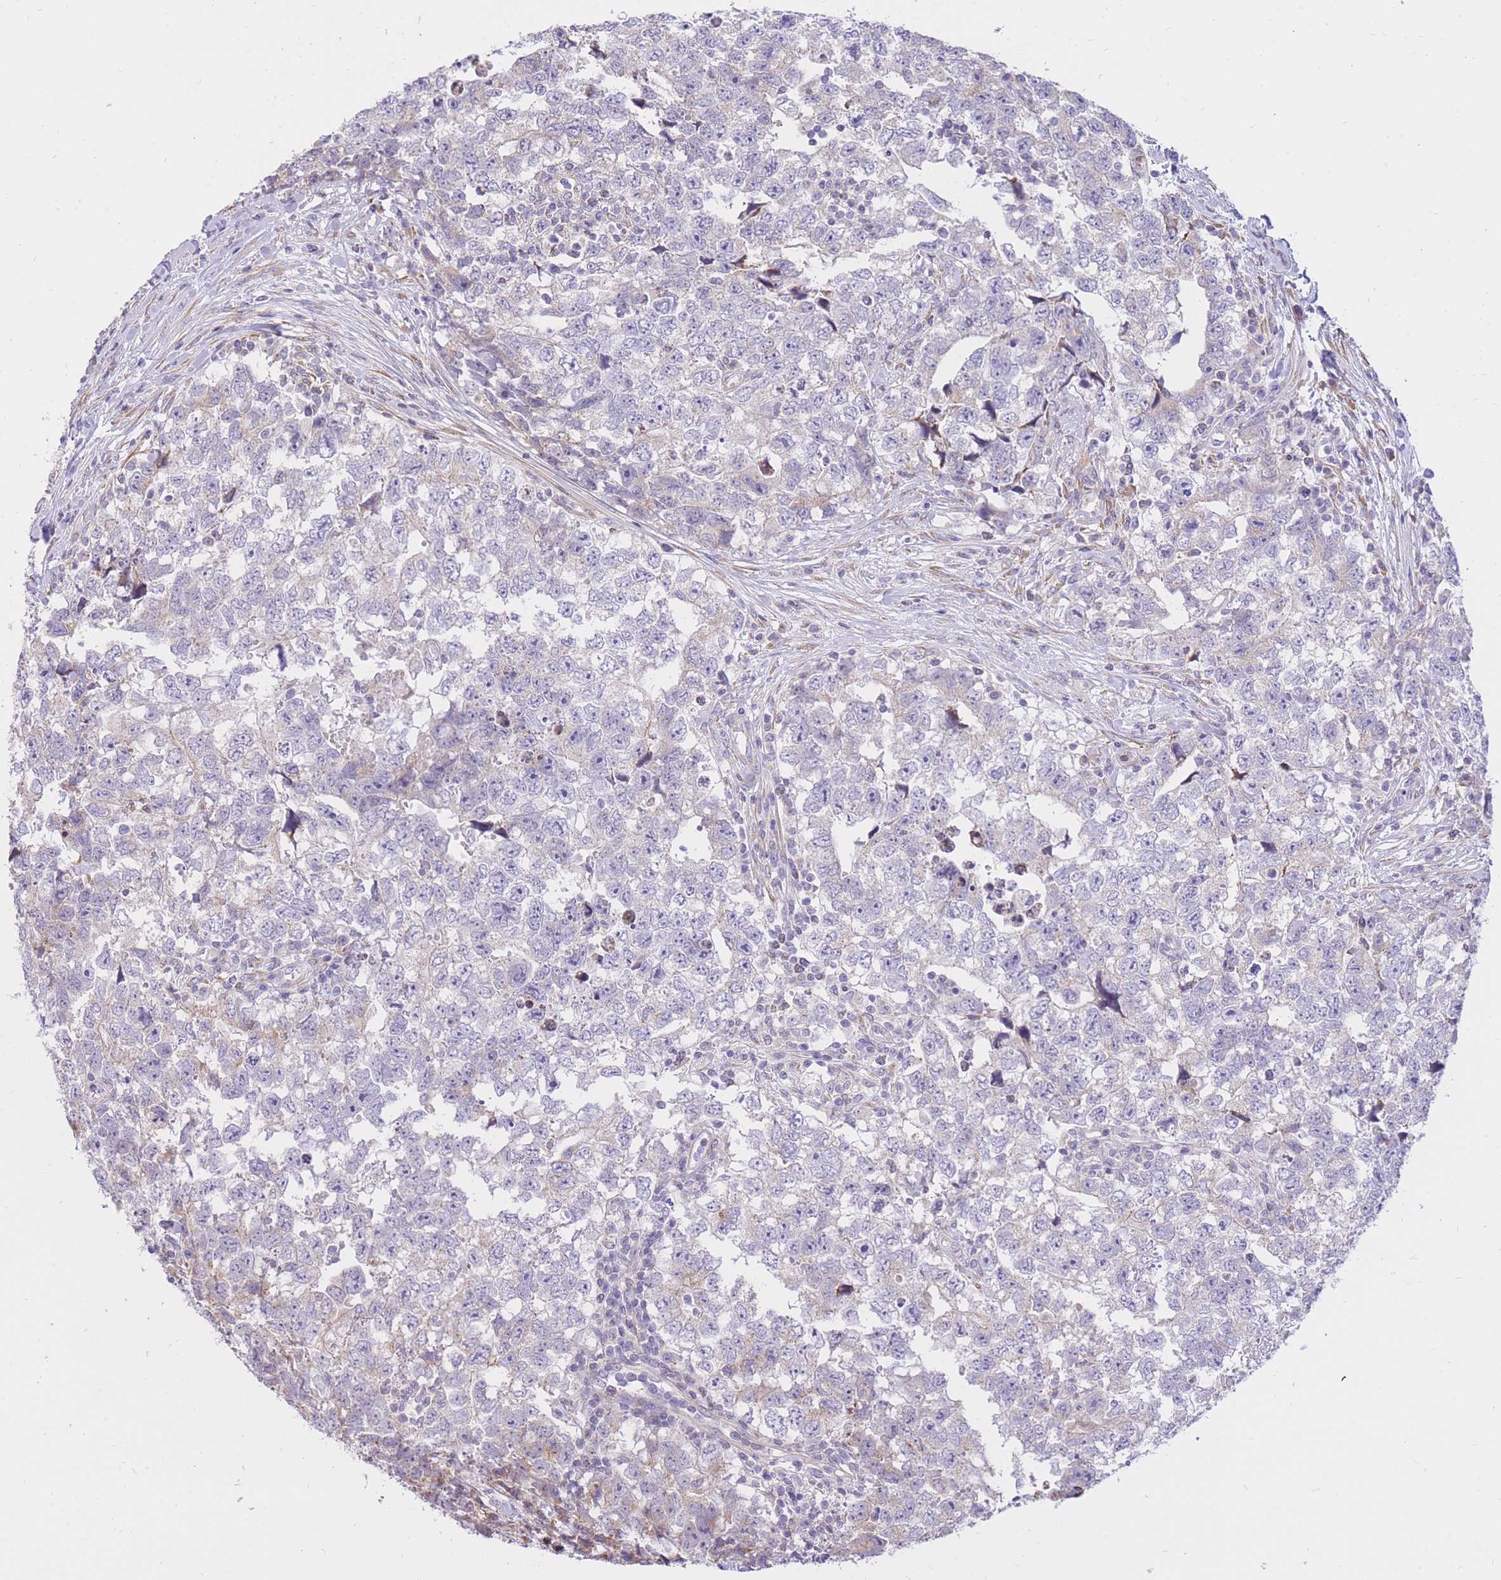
{"staining": {"intensity": "weak", "quantity": "<25%", "location": "cytoplasmic/membranous"}, "tissue": "testis cancer", "cell_type": "Tumor cells", "image_type": "cancer", "snomed": [{"axis": "morphology", "description": "Carcinoma, Embryonal, NOS"}, {"axis": "topography", "description": "Testis"}], "caption": "Human testis embryonal carcinoma stained for a protein using IHC exhibits no staining in tumor cells.", "gene": "TOPAZ1", "patient": {"sex": "male", "age": 22}}